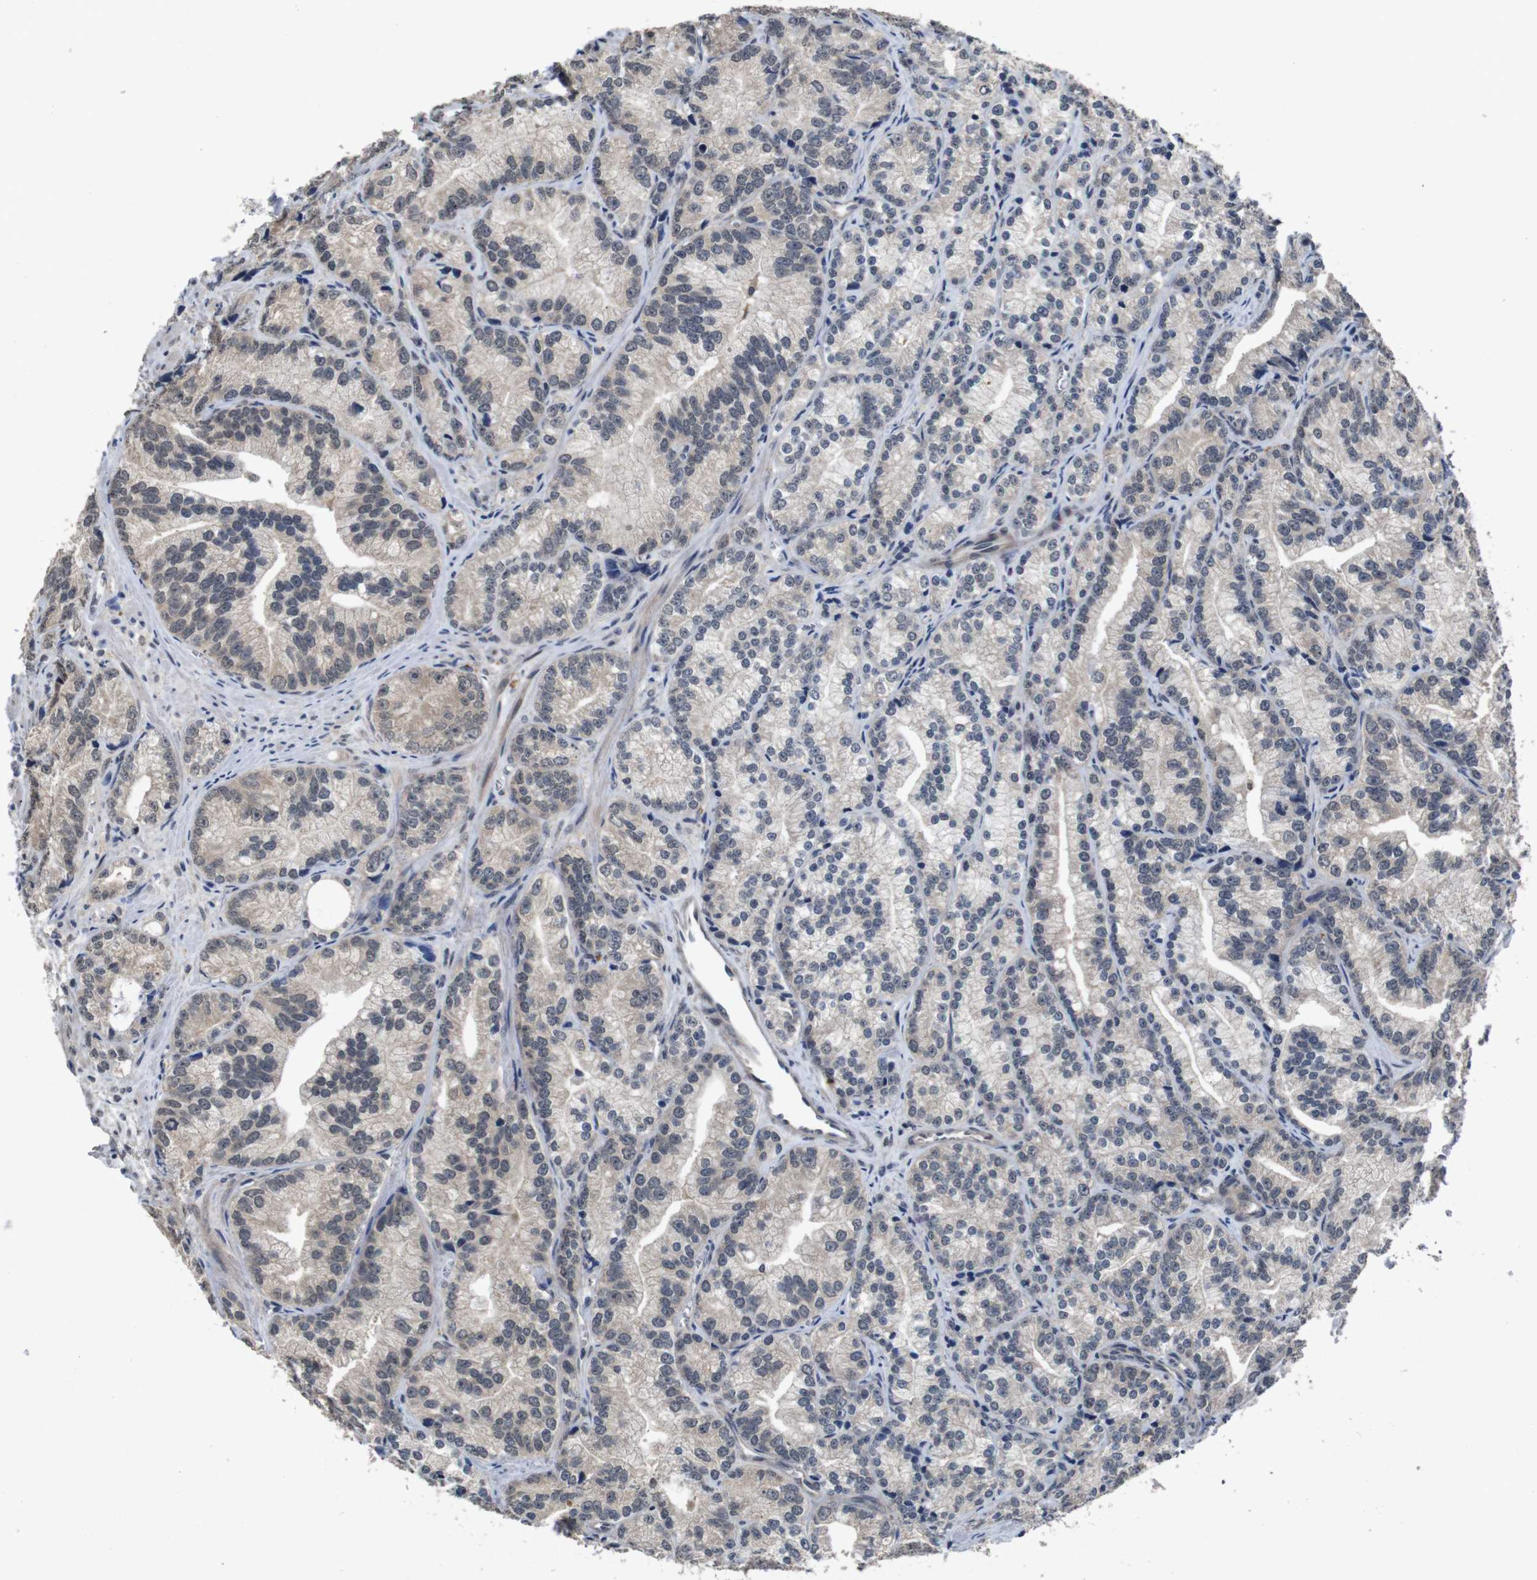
{"staining": {"intensity": "negative", "quantity": "none", "location": "none"}, "tissue": "prostate cancer", "cell_type": "Tumor cells", "image_type": "cancer", "snomed": [{"axis": "morphology", "description": "Adenocarcinoma, Low grade"}, {"axis": "topography", "description": "Prostate"}], "caption": "Immunohistochemical staining of human adenocarcinoma (low-grade) (prostate) shows no significant expression in tumor cells.", "gene": "AKT3", "patient": {"sex": "male", "age": 89}}